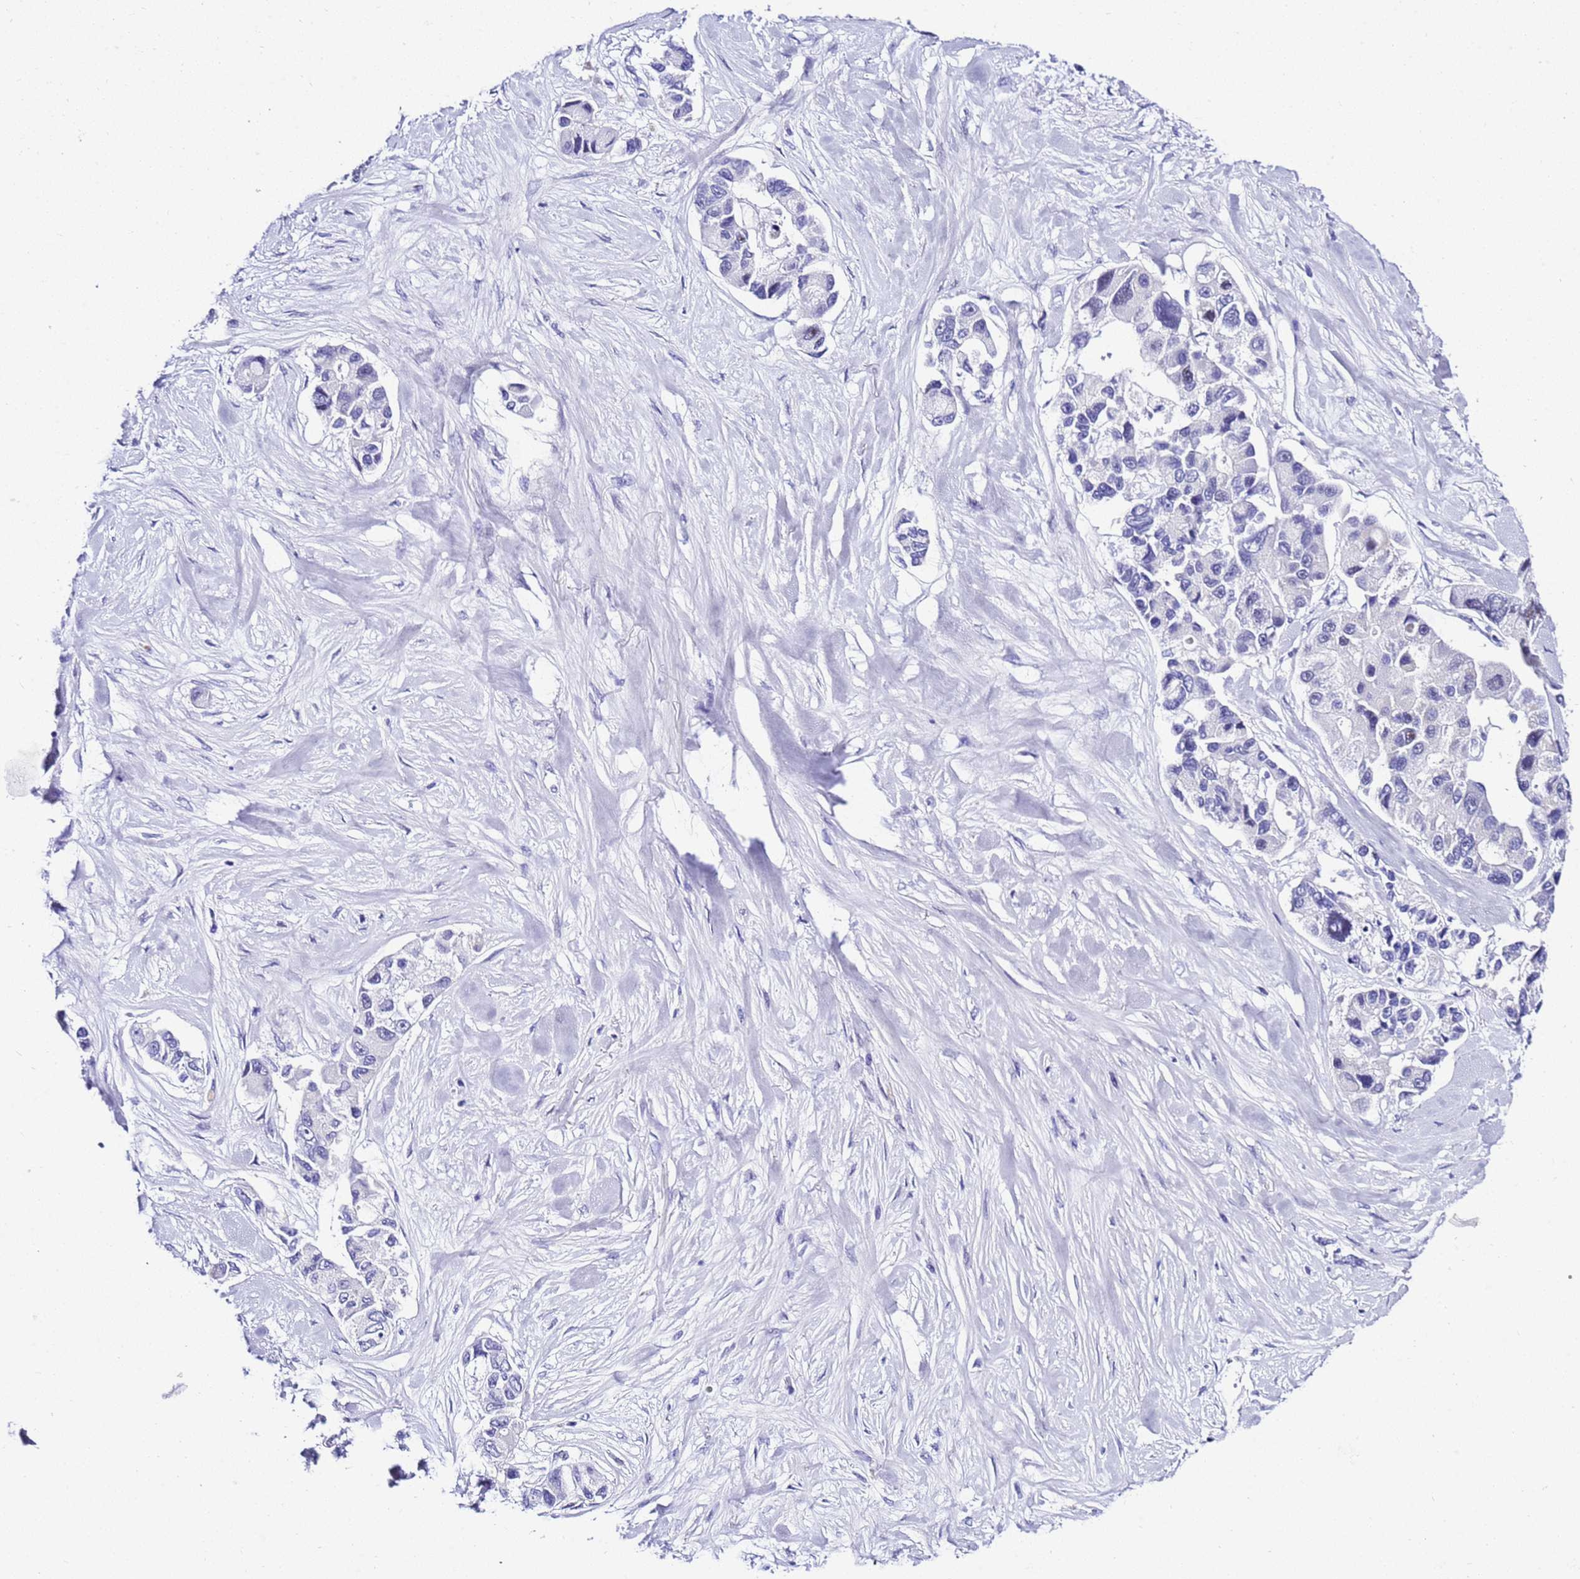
{"staining": {"intensity": "negative", "quantity": "none", "location": "none"}, "tissue": "lung cancer", "cell_type": "Tumor cells", "image_type": "cancer", "snomed": [{"axis": "morphology", "description": "Adenocarcinoma, NOS"}, {"axis": "topography", "description": "Lung"}], "caption": "Immunohistochemistry image of neoplastic tissue: human adenocarcinoma (lung) stained with DAB displays no significant protein staining in tumor cells.", "gene": "ZNF417", "patient": {"sex": "female", "age": 54}}